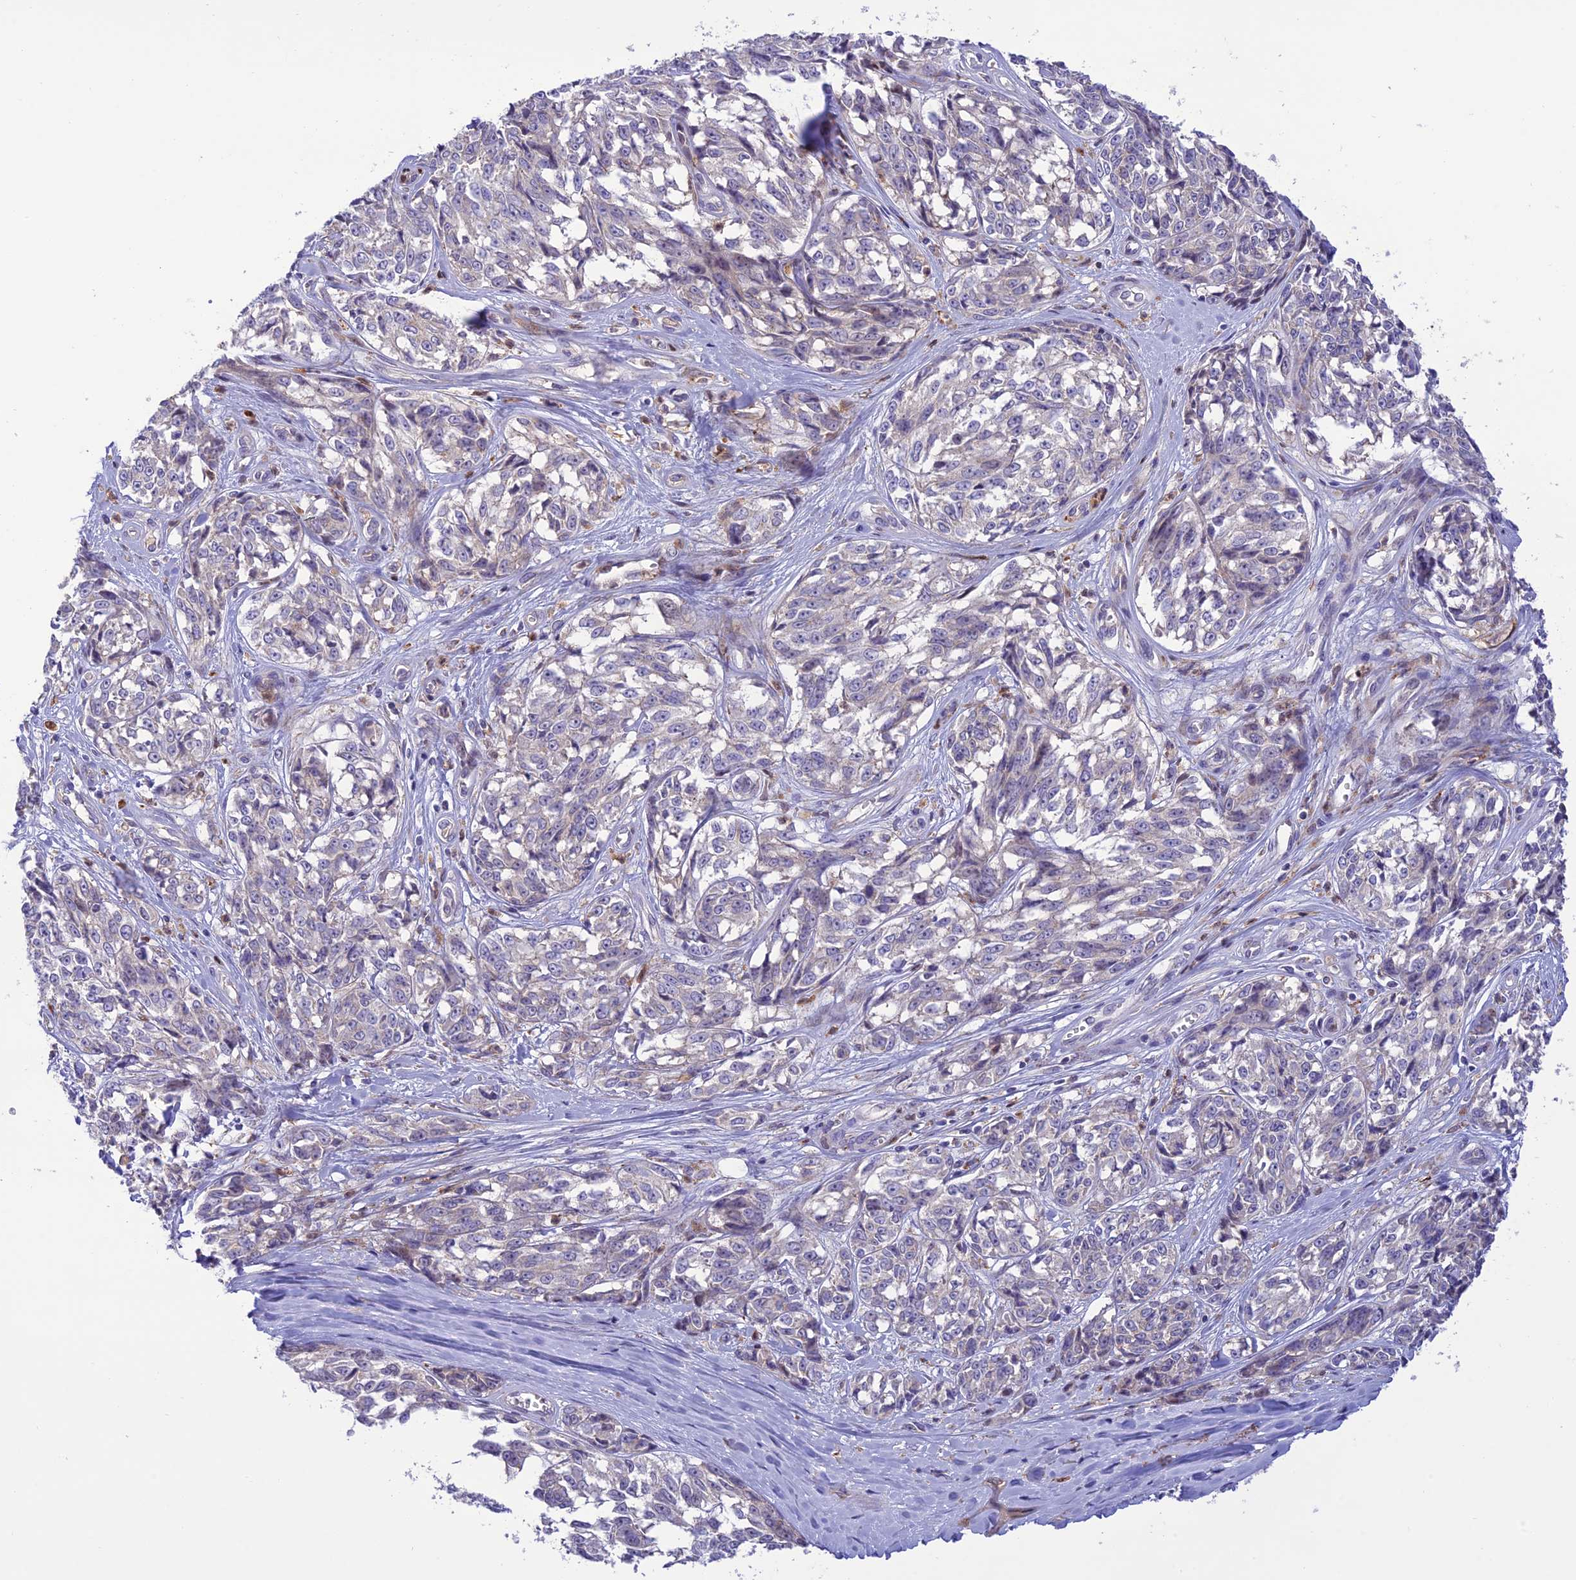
{"staining": {"intensity": "negative", "quantity": "none", "location": "none"}, "tissue": "melanoma", "cell_type": "Tumor cells", "image_type": "cancer", "snomed": [{"axis": "morphology", "description": "Malignant melanoma, NOS"}, {"axis": "topography", "description": "Skin"}], "caption": "The histopathology image demonstrates no significant staining in tumor cells of malignant melanoma. Brightfield microscopy of immunohistochemistry stained with DAB (brown) and hematoxylin (blue), captured at high magnification.", "gene": "JMY", "patient": {"sex": "female", "age": 64}}